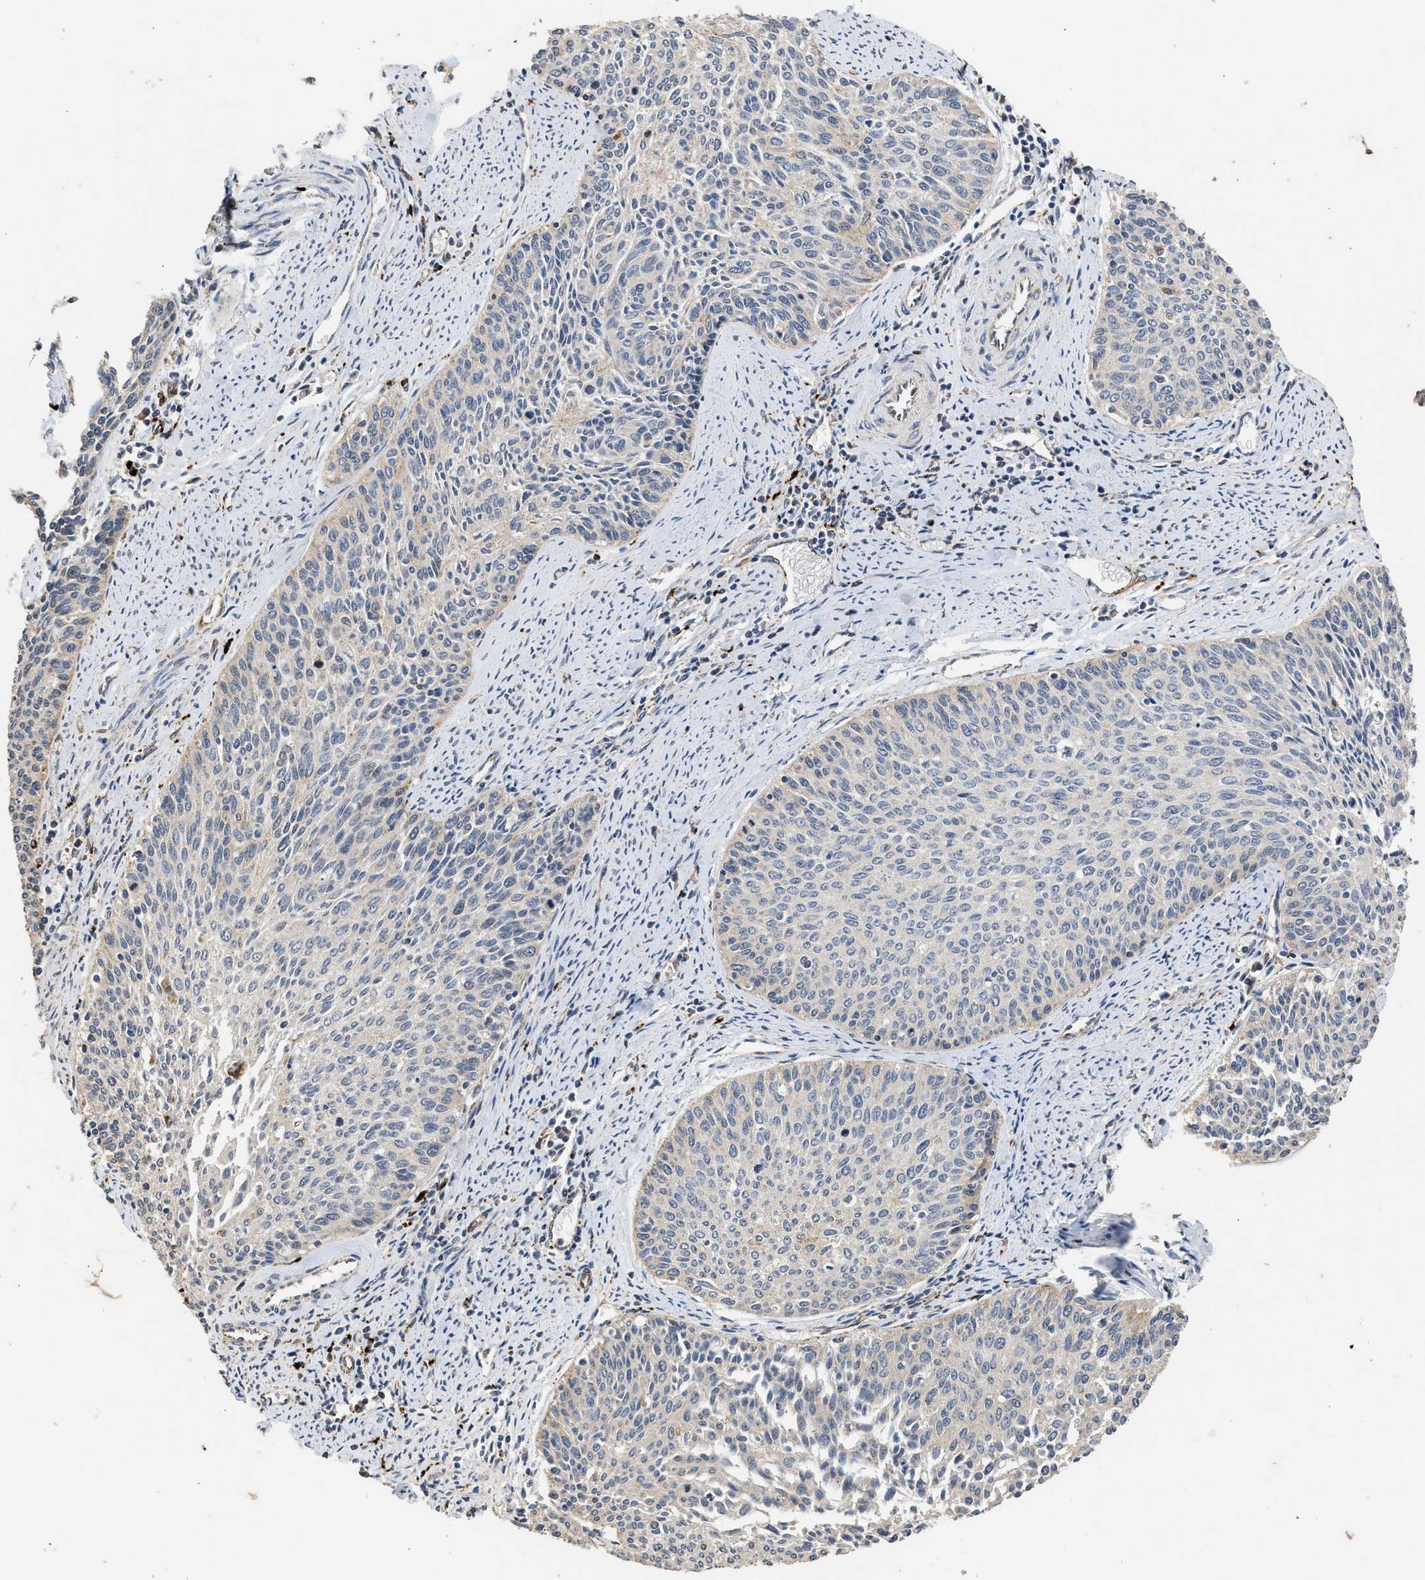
{"staining": {"intensity": "weak", "quantity": "25%-75%", "location": "cytoplasmic/membranous"}, "tissue": "cervical cancer", "cell_type": "Tumor cells", "image_type": "cancer", "snomed": [{"axis": "morphology", "description": "Squamous cell carcinoma, NOS"}, {"axis": "topography", "description": "Cervix"}], "caption": "A high-resolution micrograph shows immunohistochemistry (IHC) staining of cervical cancer, which reveals weak cytoplasmic/membranous positivity in about 25%-75% of tumor cells. Immunohistochemistry stains the protein of interest in brown and the nuclei are stained blue.", "gene": "CTSV", "patient": {"sex": "female", "age": 55}}